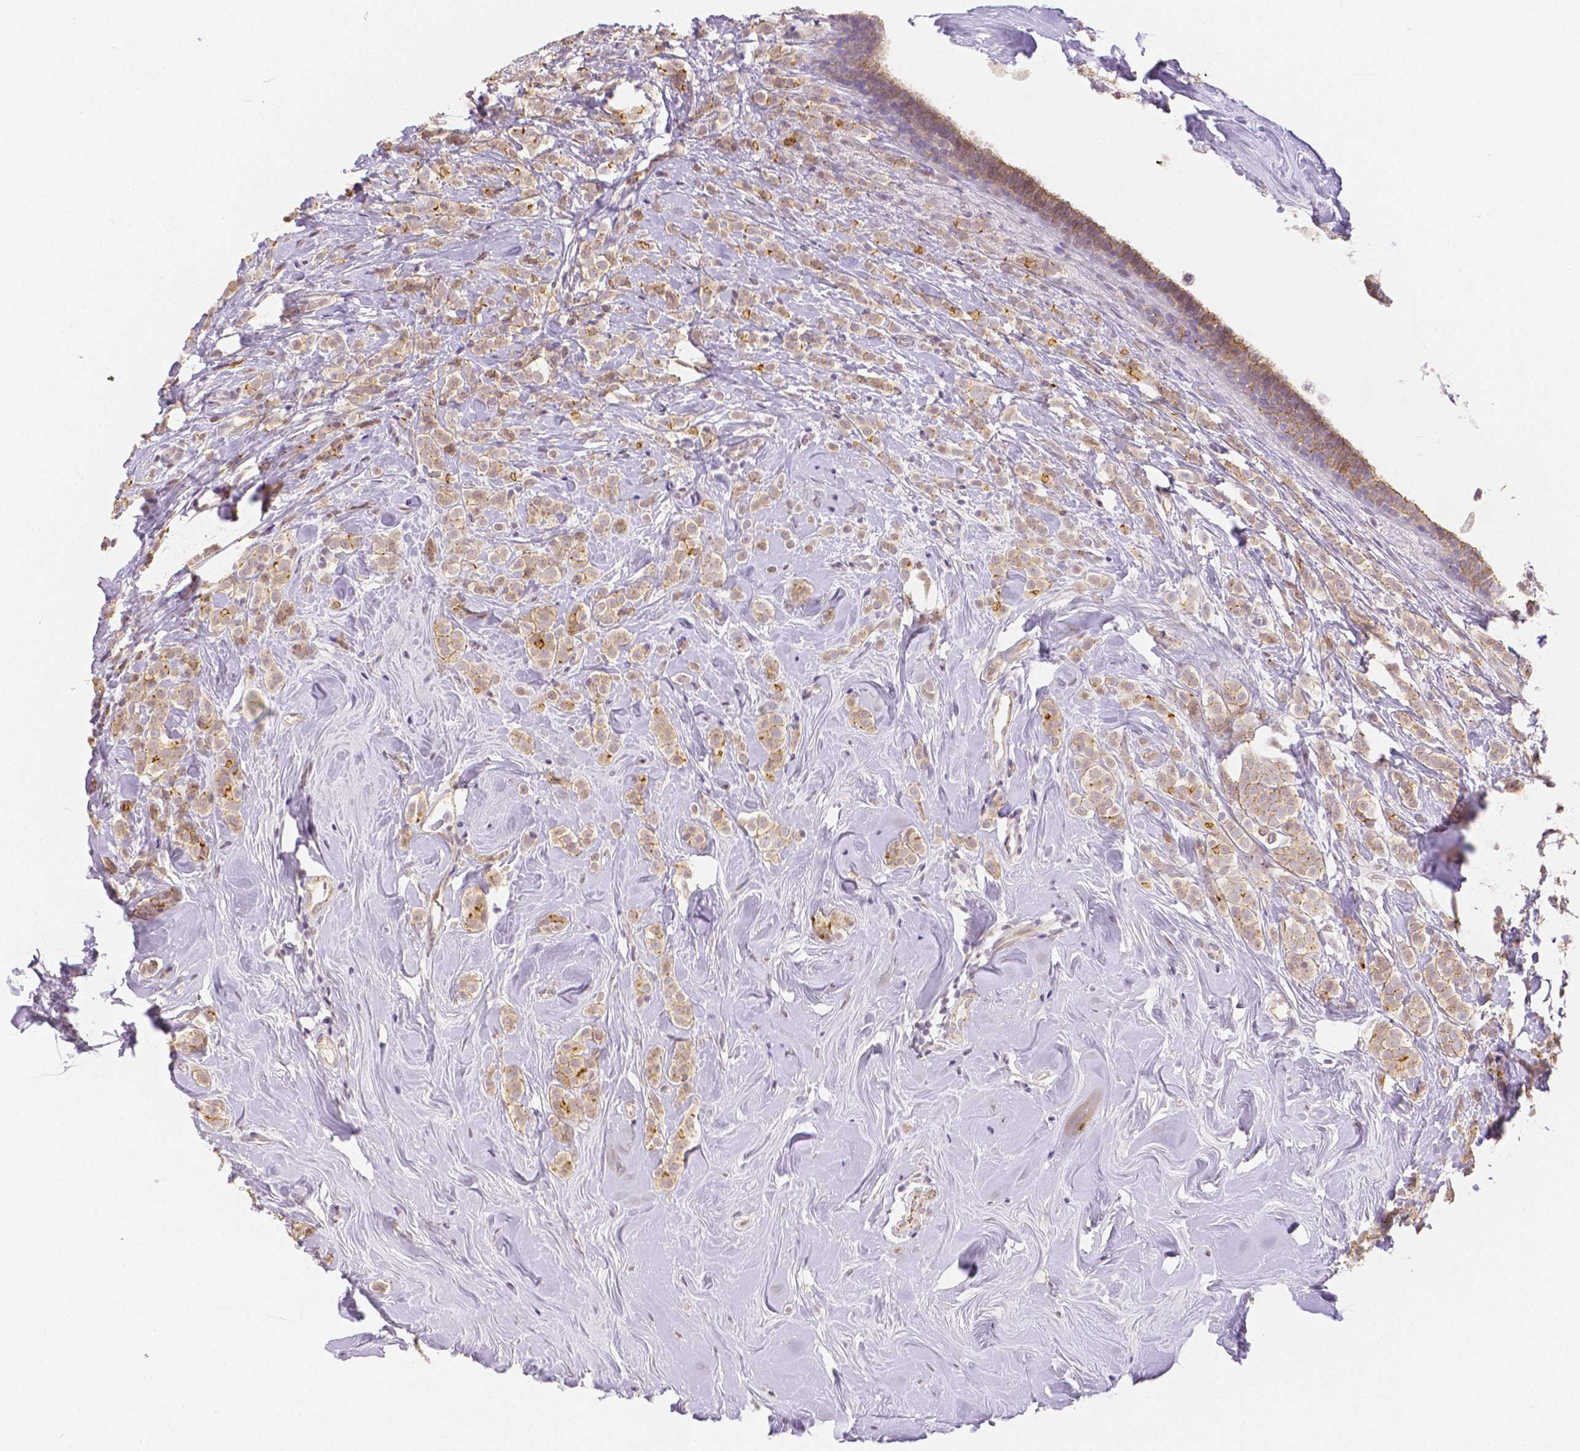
{"staining": {"intensity": "weak", "quantity": "25%-75%", "location": "cytoplasmic/membranous"}, "tissue": "breast cancer", "cell_type": "Tumor cells", "image_type": "cancer", "snomed": [{"axis": "morphology", "description": "Lobular carcinoma"}, {"axis": "topography", "description": "Breast"}], "caption": "An image of human breast cancer stained for a protein reveals weak cytoplasmic/membranous brown staining in tumor cells.", "gene": "OCLN", "patient": {"sex": "female", "age": 49}}